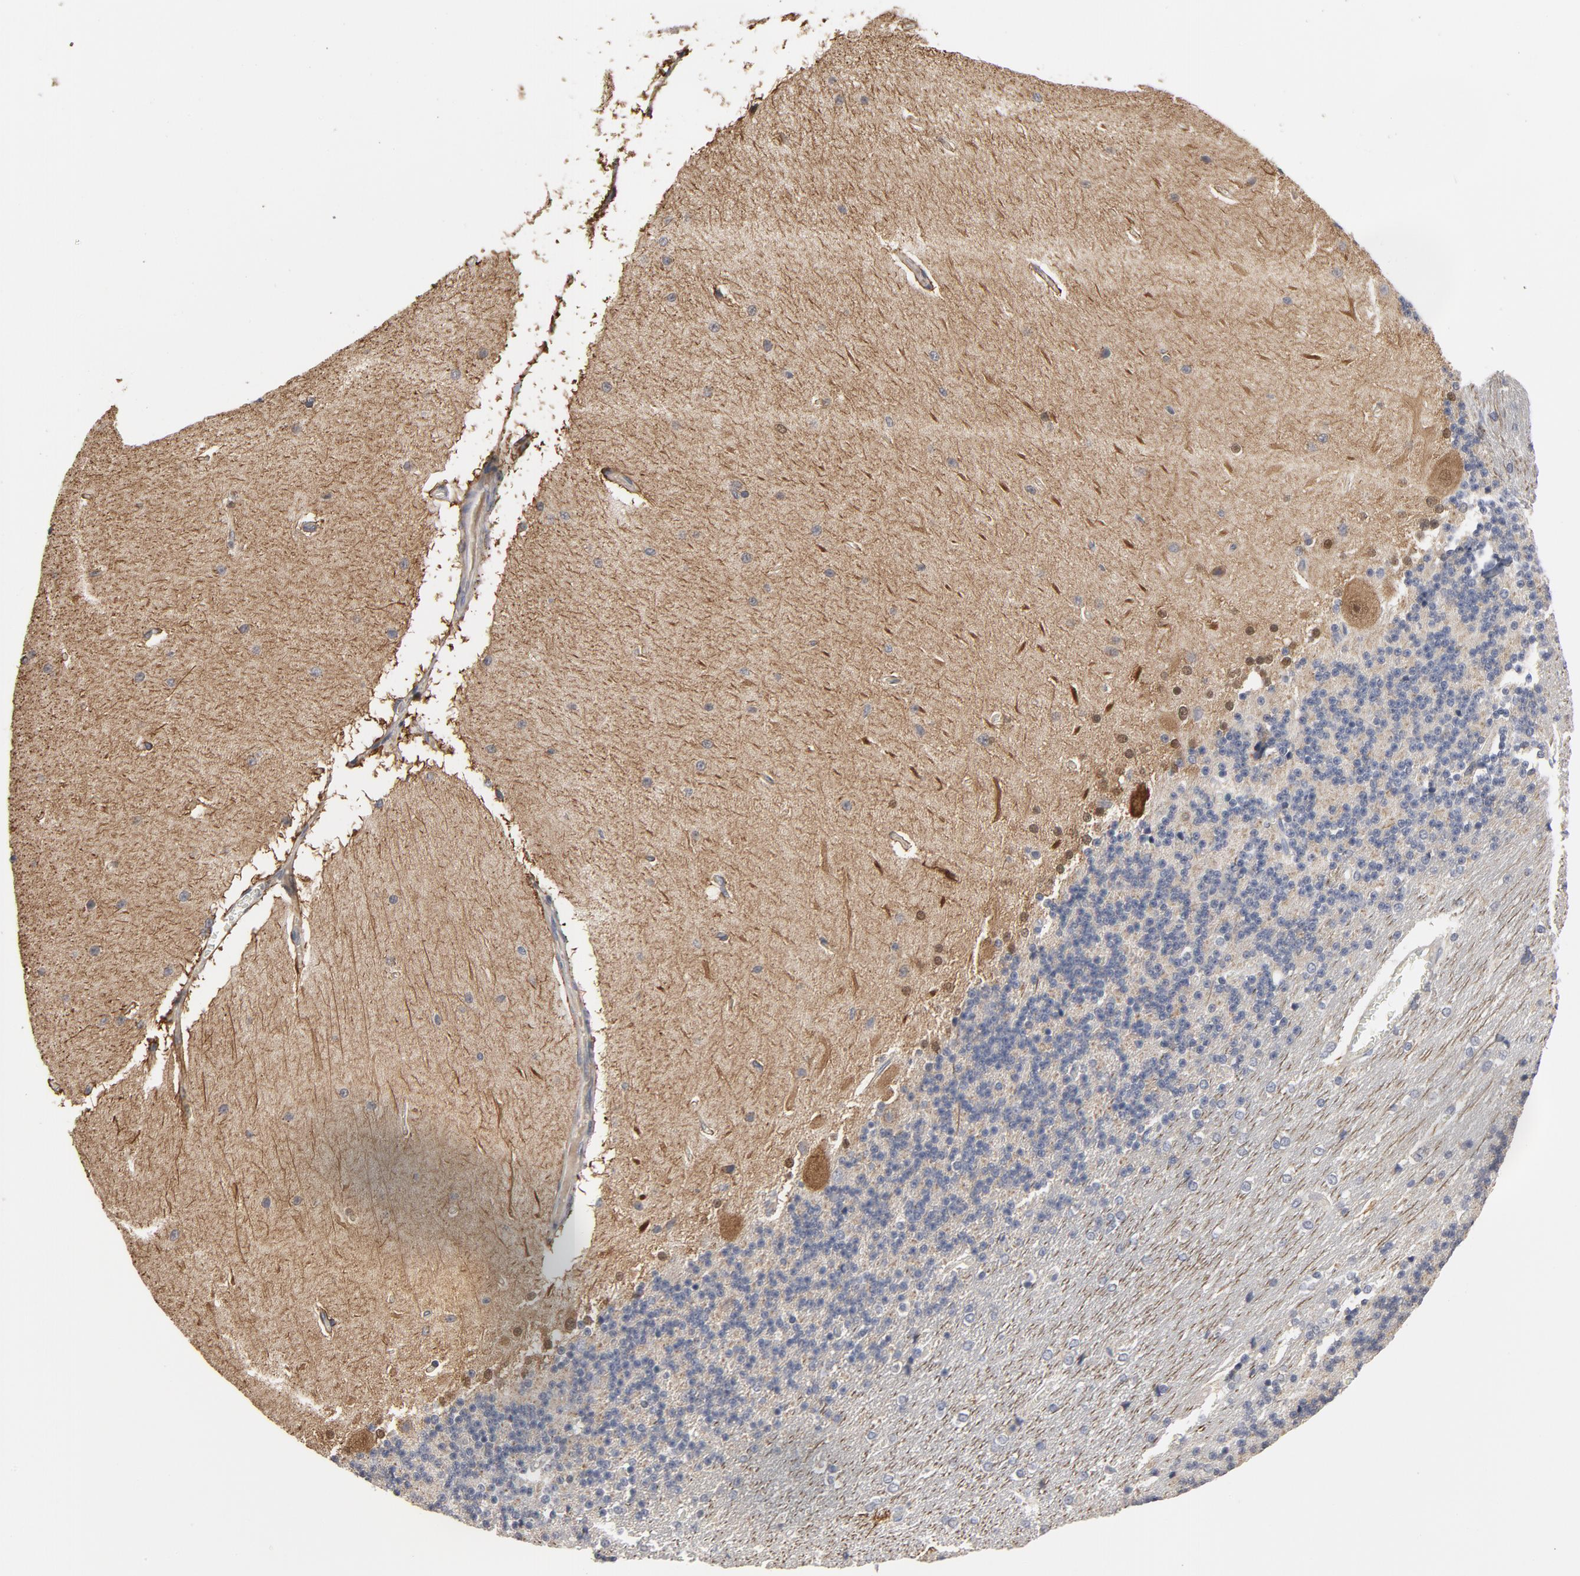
{"staining": {"intensity": "weak", "quantity": "<25%", "location": "cytoplasmic/membranous"}, "tissue": "cerebellum", "cell_type": "Cells in granular layer", "image_type": "normal", "snomed": [{"axis": "morphology", "description": "Normal tissue, NOS"}, {"axis": "topography", "description": "Cerebellum"}], "caption": "DAB (3,3'-diaminobenzidine) immunohistochemical staining of normal human cerebellum displays no significant positivity in cells in granular layer.", "gene": "PPP1R1B", "patient": {"sex": "female", "age": 54}}